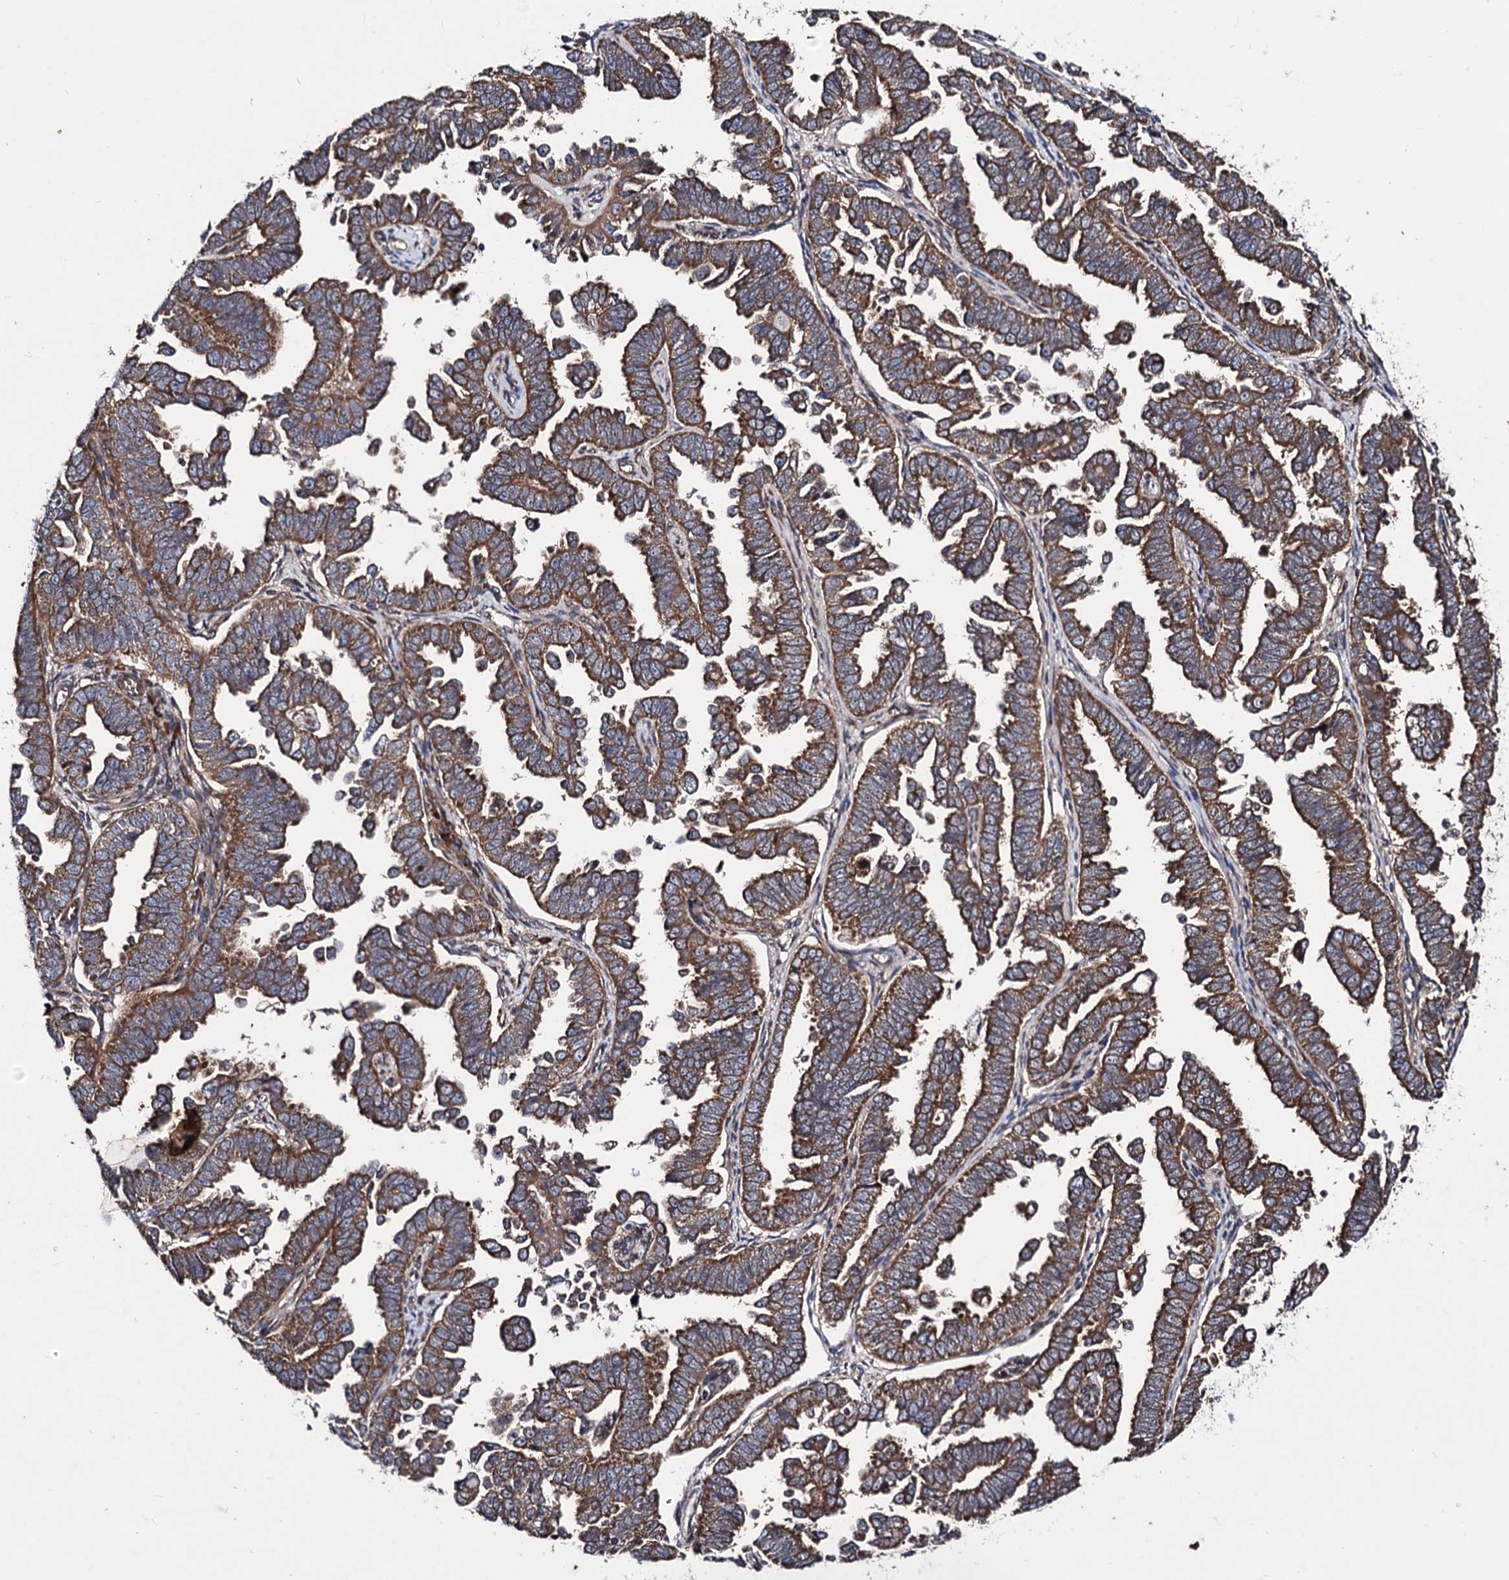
{"staining": {"intensity": "strong", "quantity": ">75%", "location": "cytoplasmic/membranous"}, "tissue": "endometrial cancer", "cell_type": "Tumor cells", "image_type": "cancer", "snomed": [{"axis": "morphology", "description": "Adenocarcinoma, NOS"}, {"axis": "topography", "description": "Endometrium"}], "caption": "A brown stain labels strong cytoplasmic/membranous expression of a protein in human endometrial cancer tumor cells. (DAB = brown stain, brightfield microscopy at high magnification).", "gene": "DYDC1", "patient": {"sex": "female", "age": 75}}